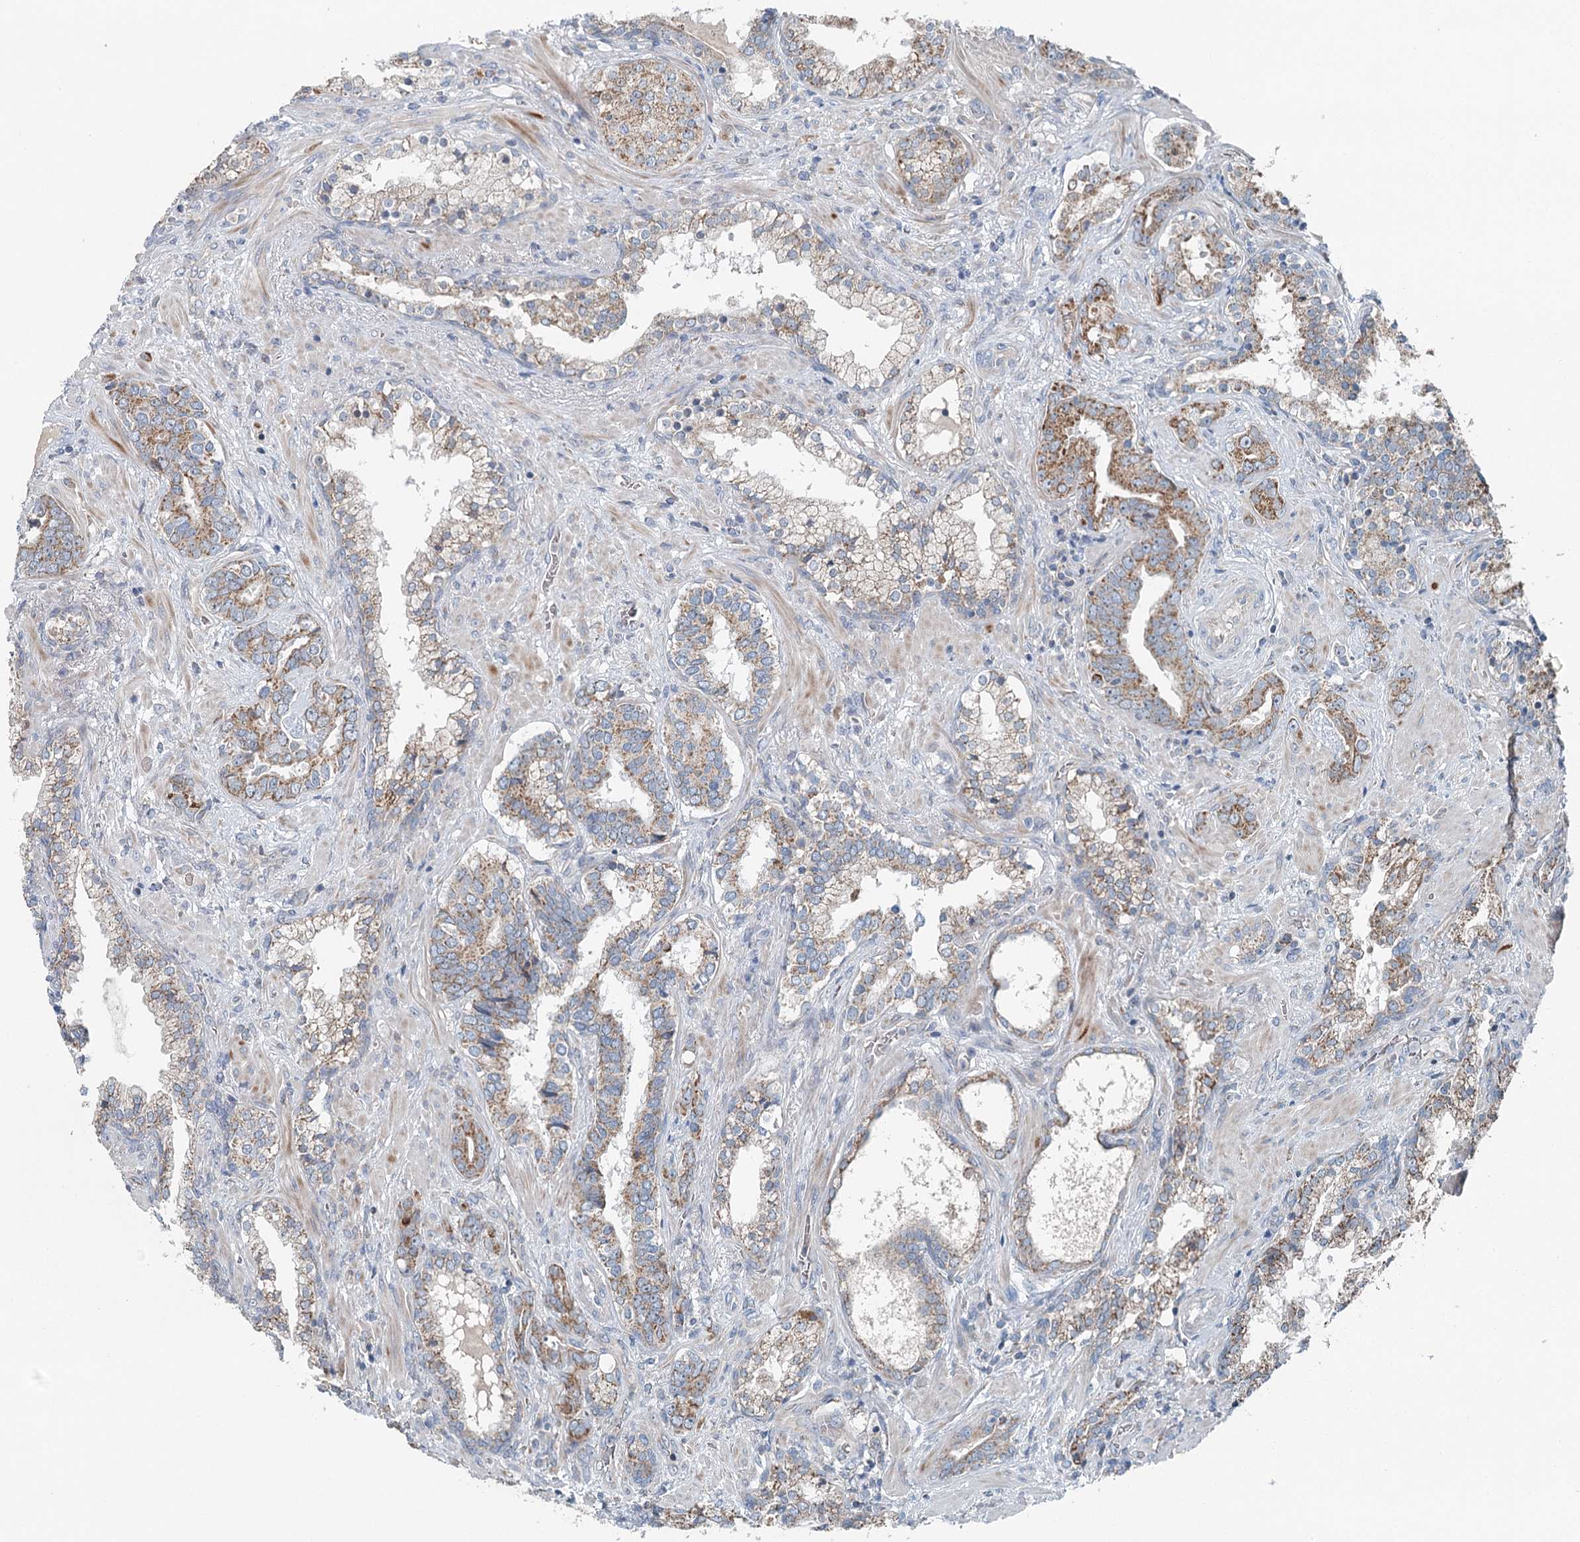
{"staining": {"intensity": "moderate", "quantity": ">75%", "location": "cytoplasmic/membranous"}, "tissue": "prostate cancer", "cell_type": "Tumor cells", "image_type": "cancer", "snomed": [{"axis": "morphology", "description": "Adenocarcinoma, High grade"}, {"axis": "topography", "description": "Prostate"}], "caption": "A high-resolution photomicrograph shows IHC staining of adenocarcinoma (high-grade) (prostate), which shows moderate cytoplasmic/membranous staining in about >75% of tumor cells.", "gene": "CHCHD5", "patient": {"sex": "male", "age": 58}}